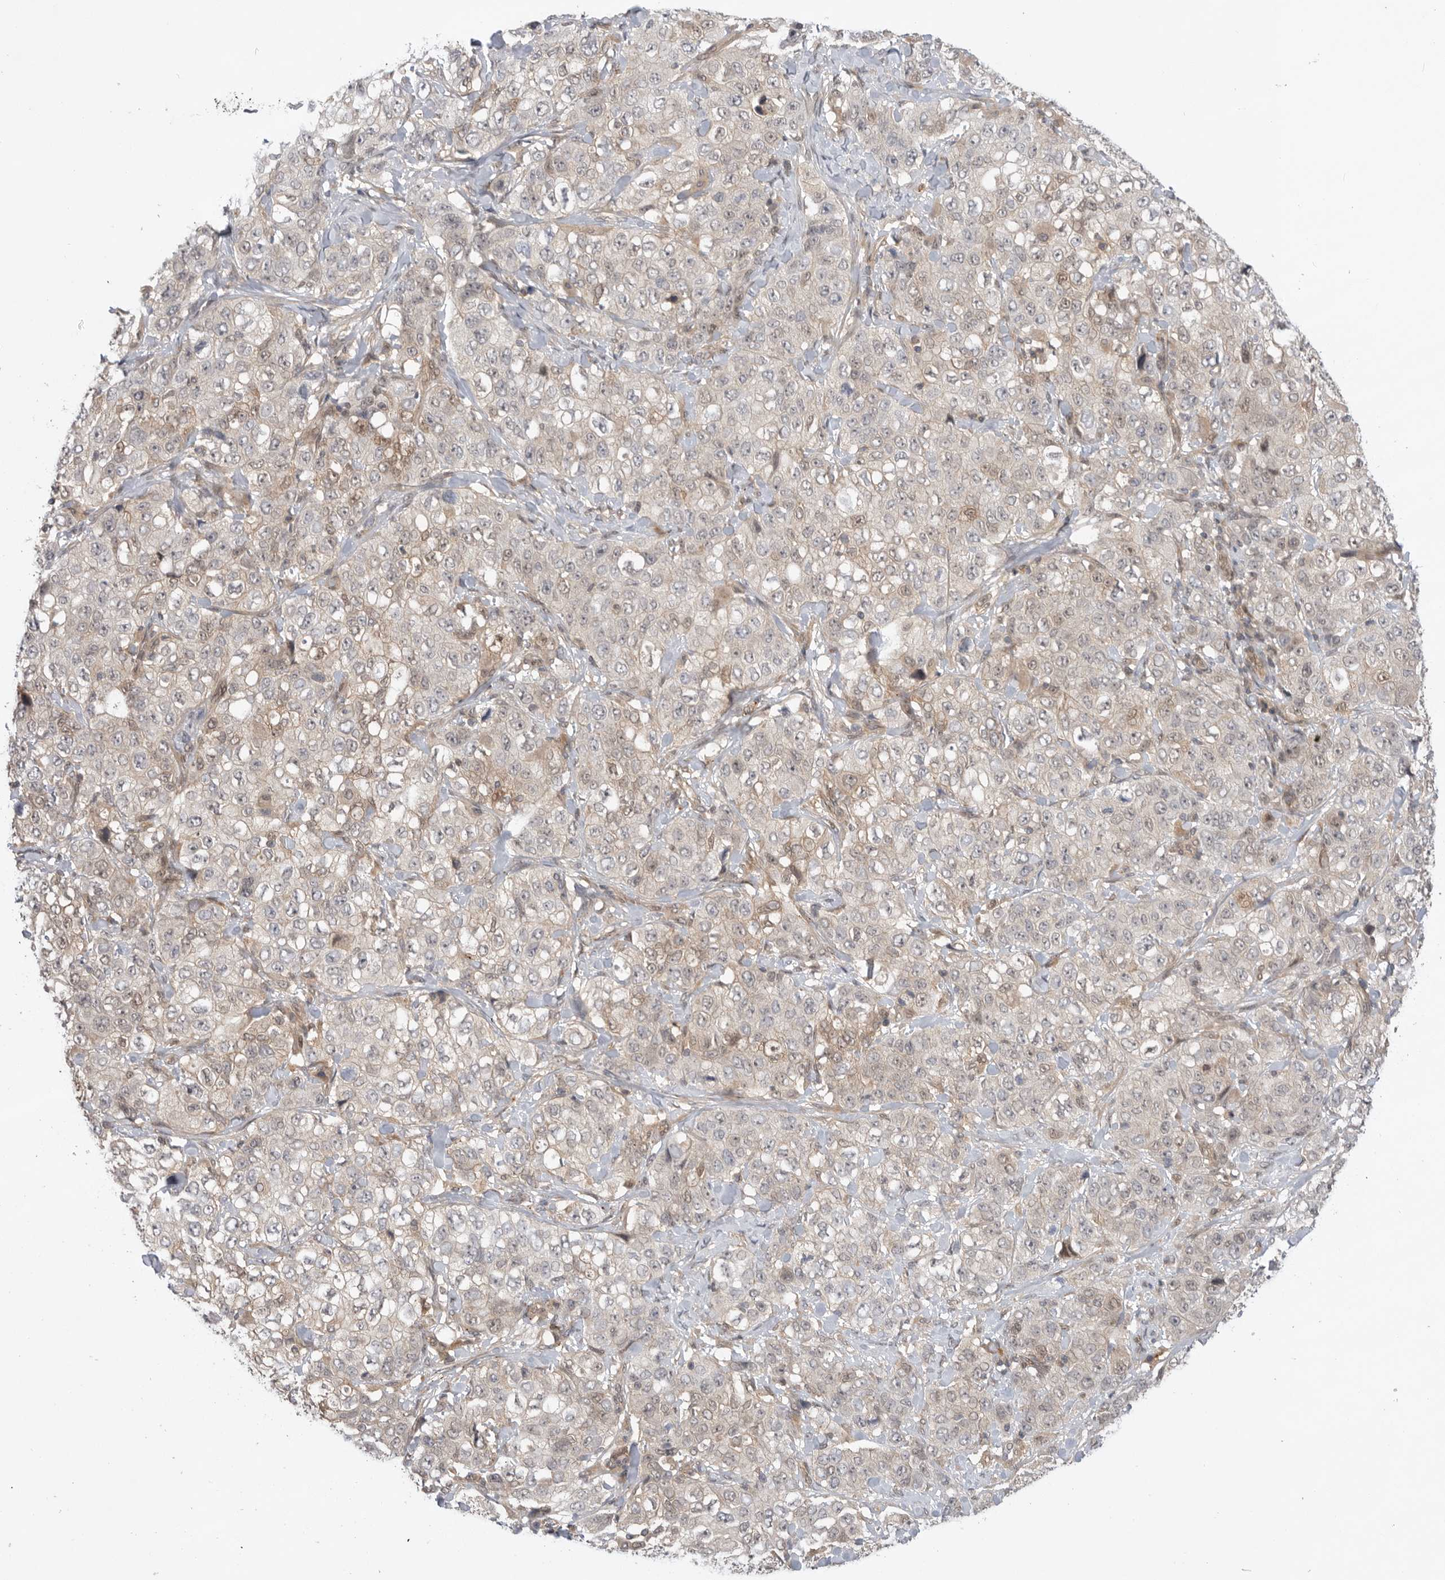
{"staining": {"intensity": "weak", "quantity": "<25%", "location": "cytoplasmic/membranous"}, "tissue": "stomach cancer", "cell_type": "Tumor cells", "image_type": "cancer", "snomed": [{"axis": "morphology", "description": "Adenocarcinoma, NOS"}, {"axis": "topography", "description": "Stomach"}], "caption": "Stomach adenocarcinoma stained for a protein using immunohistochemistry (IHC) demonstrates no expression tumor cells.", "gene": "DCAF8", "patient": {"sex": "male", "age": 48}}